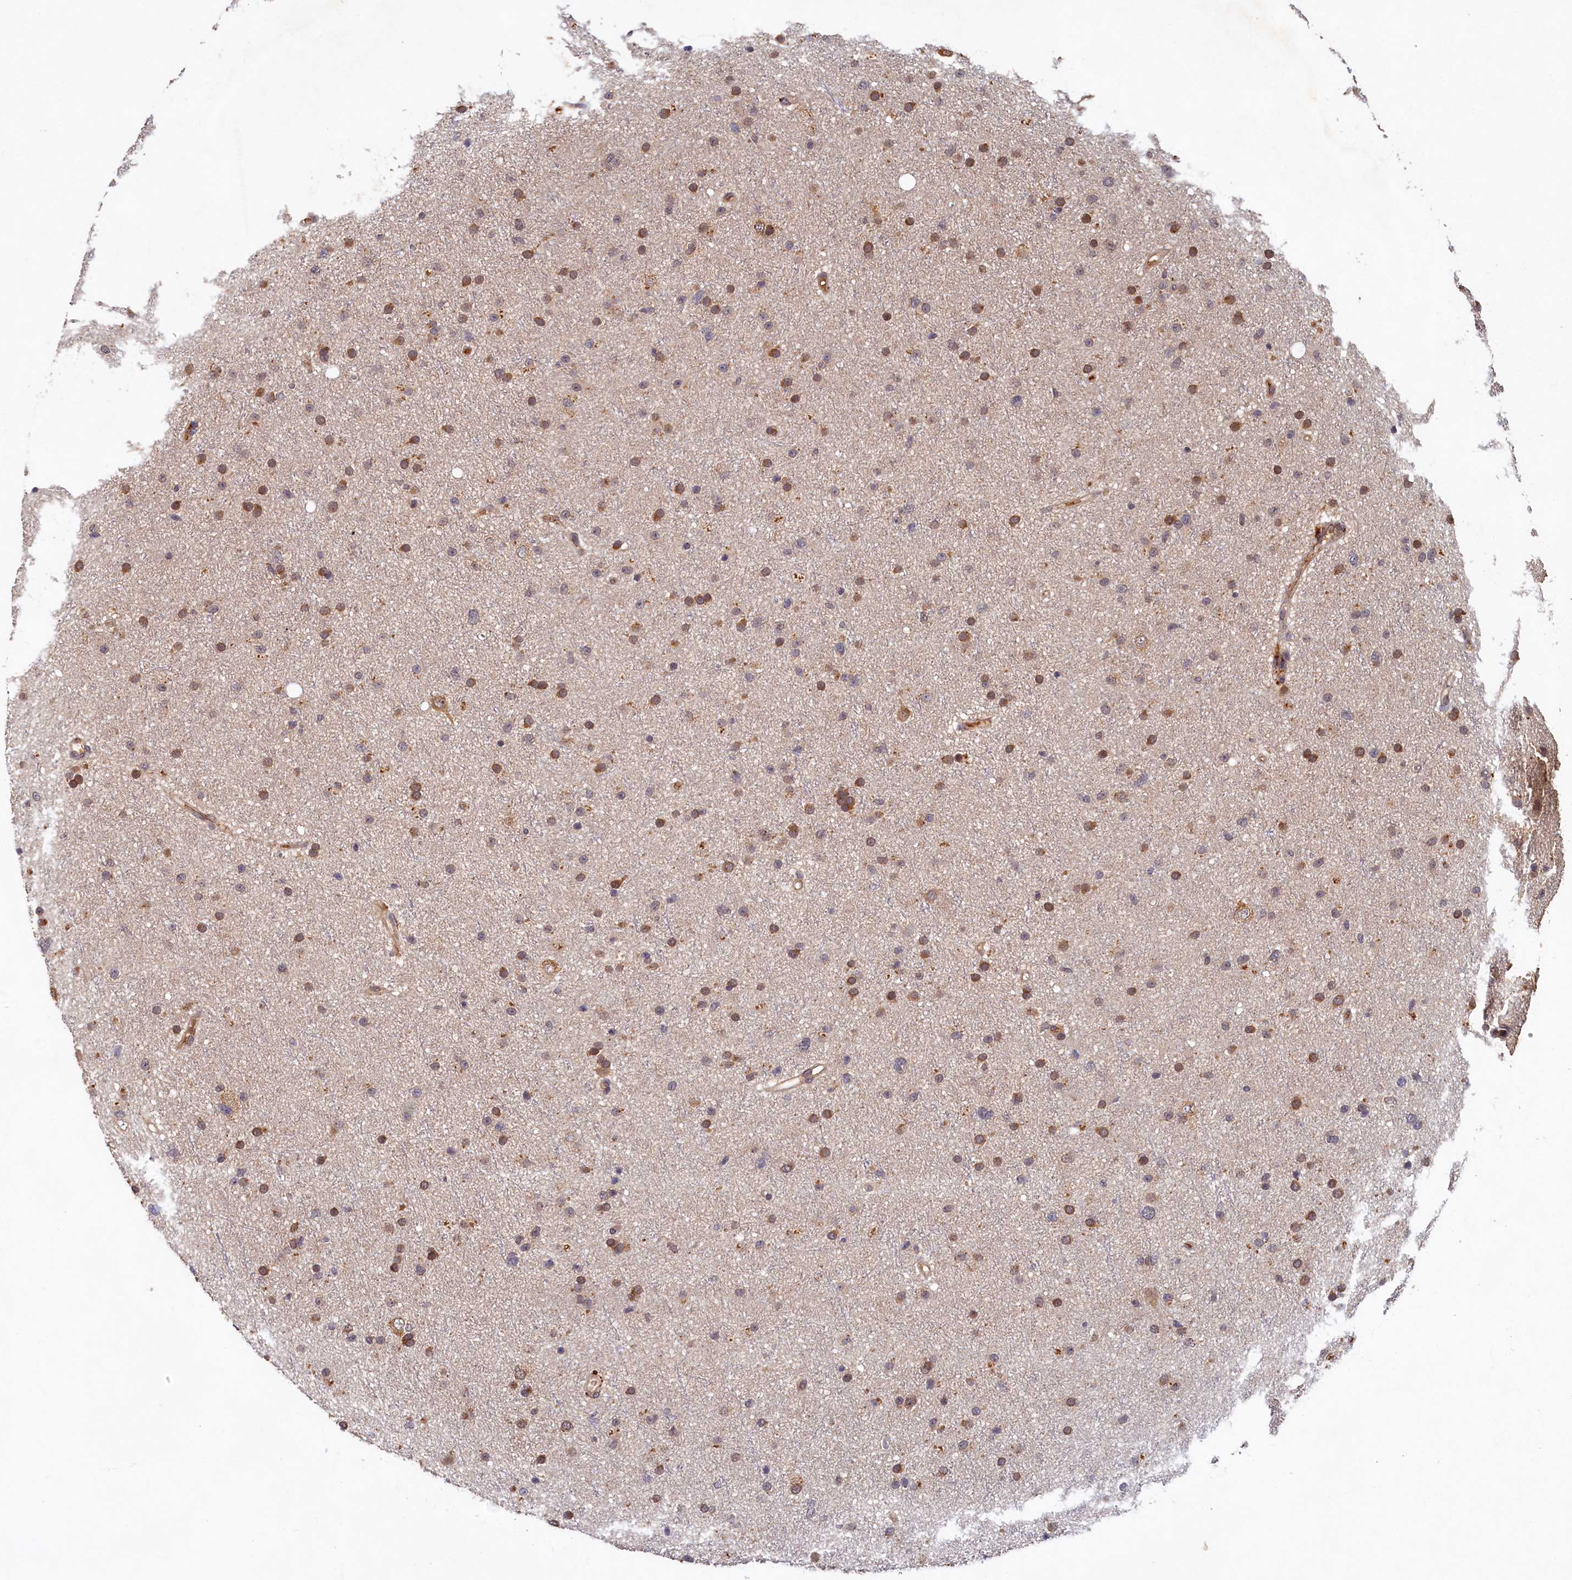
{"staining": {"intensity": "moderate", "quantity": "25%-75%", "location": "cytoplasmic/membranous"}, "tissue": "glioma", "cell_type": "Tumor cells", "image_type": "cancer", "snomed": [{"axis": "morphology", "description": "Glioma, malignant, Low grade"}, {"axis": "topography", "description": "Cerebral cortex"}], "caption": "An IHC histopathology image of neoplastic tissue is shown. Protein staining in brown shows moderate cytoplasmic/membranous positivity in low-grade glioma (malignant) within tumor cells.", "gene": "LCMT2", "patient": {"sex": "female", "age": 39}}